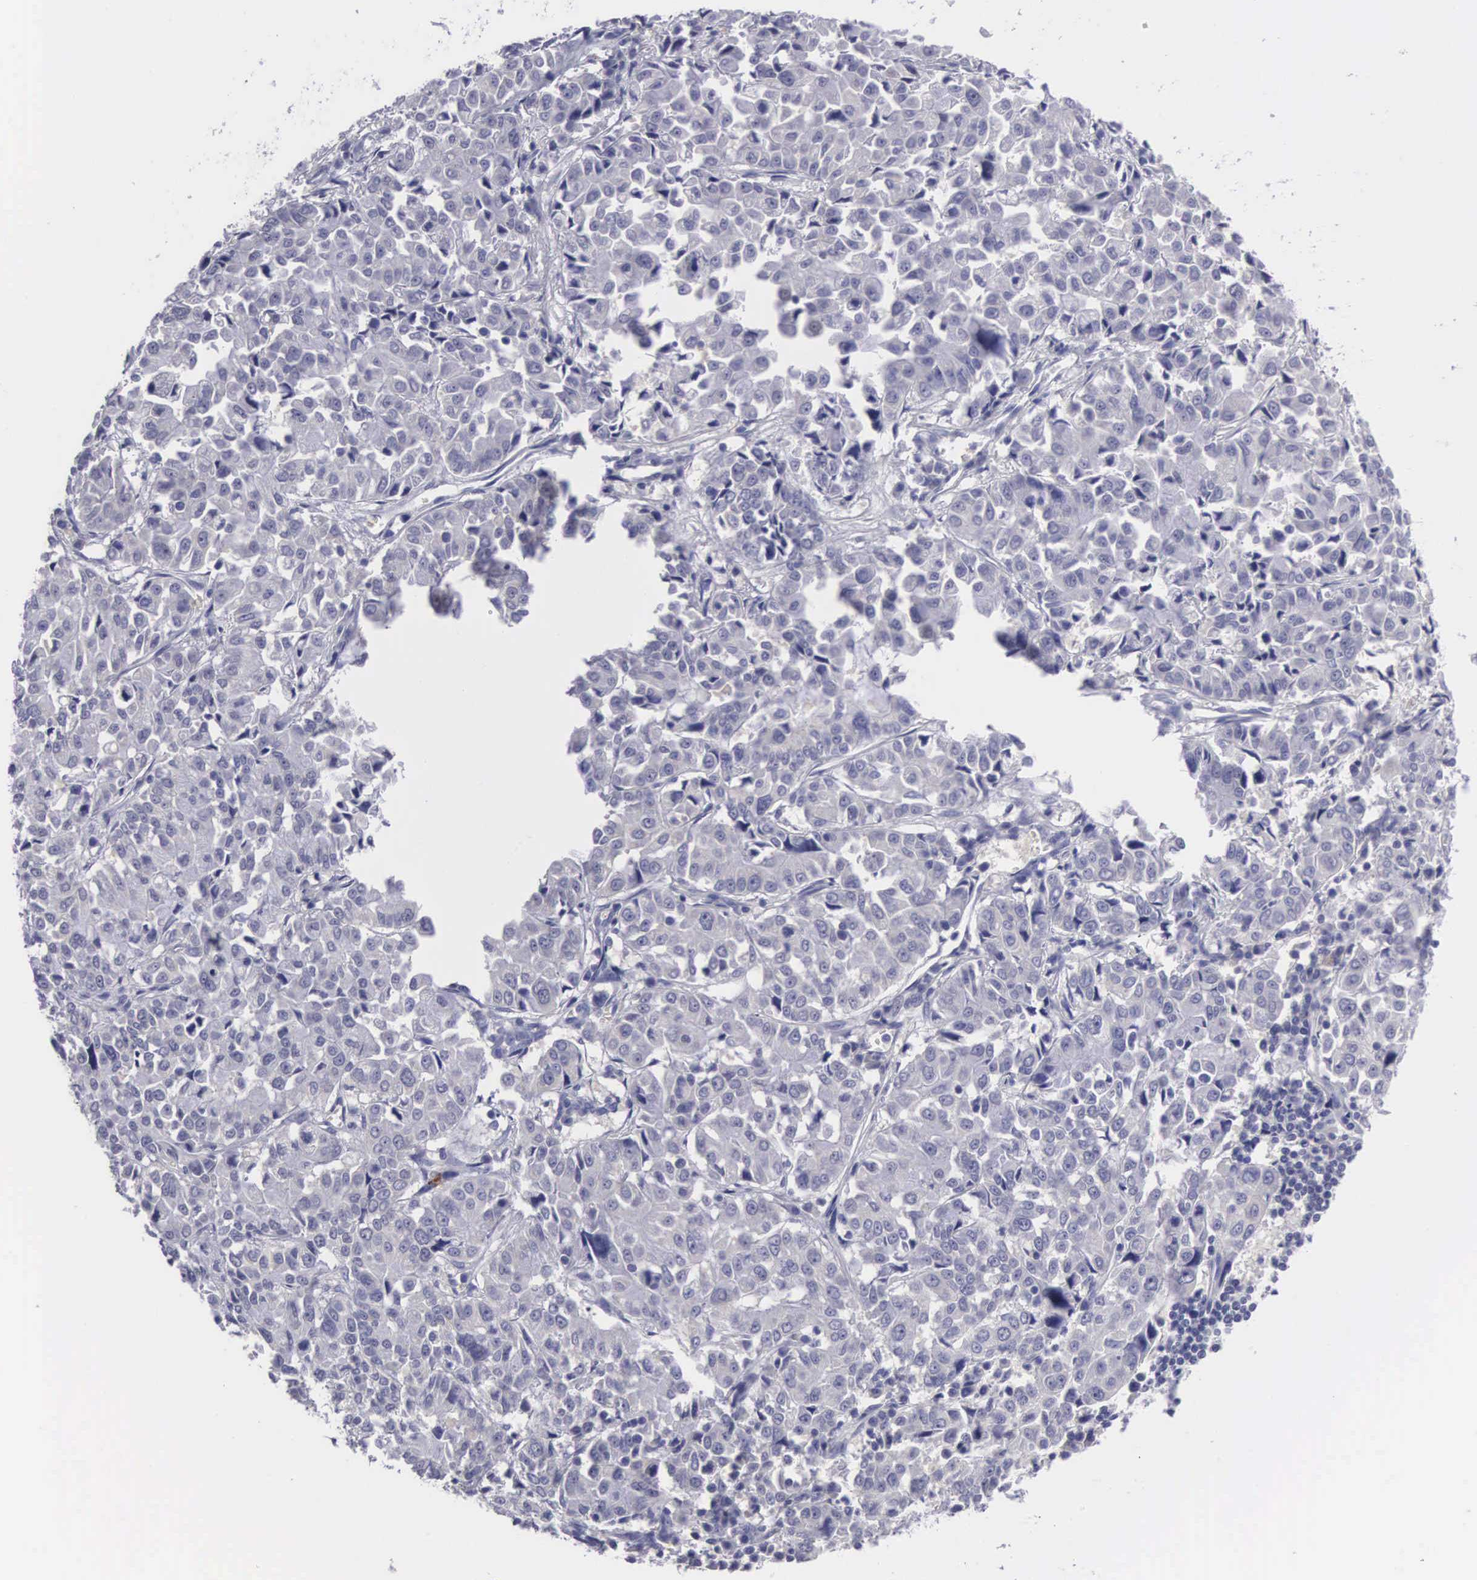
{"staining": {"intensity": "negative", "quantity": "none", "location": "none"}, "tissue": "pancreatic cancer", "cell_type": "Tumor cells", "image_type": "cancer", "snomed": [{"axis": "morphology", "description": "Adenocarcinoma, NOS"}, {"axis": "topography", "description": "Pancreas"}], "caption": "Pancreatic adenocarcinoma was stained to show a protein in brown. There is no significant staining in tumor cells. (Immunohistochemistry (ihc), brightfield microscopy, high magnification).", "gene": "SLITRK4", "patient": {"sex": "female", "age": 52}}